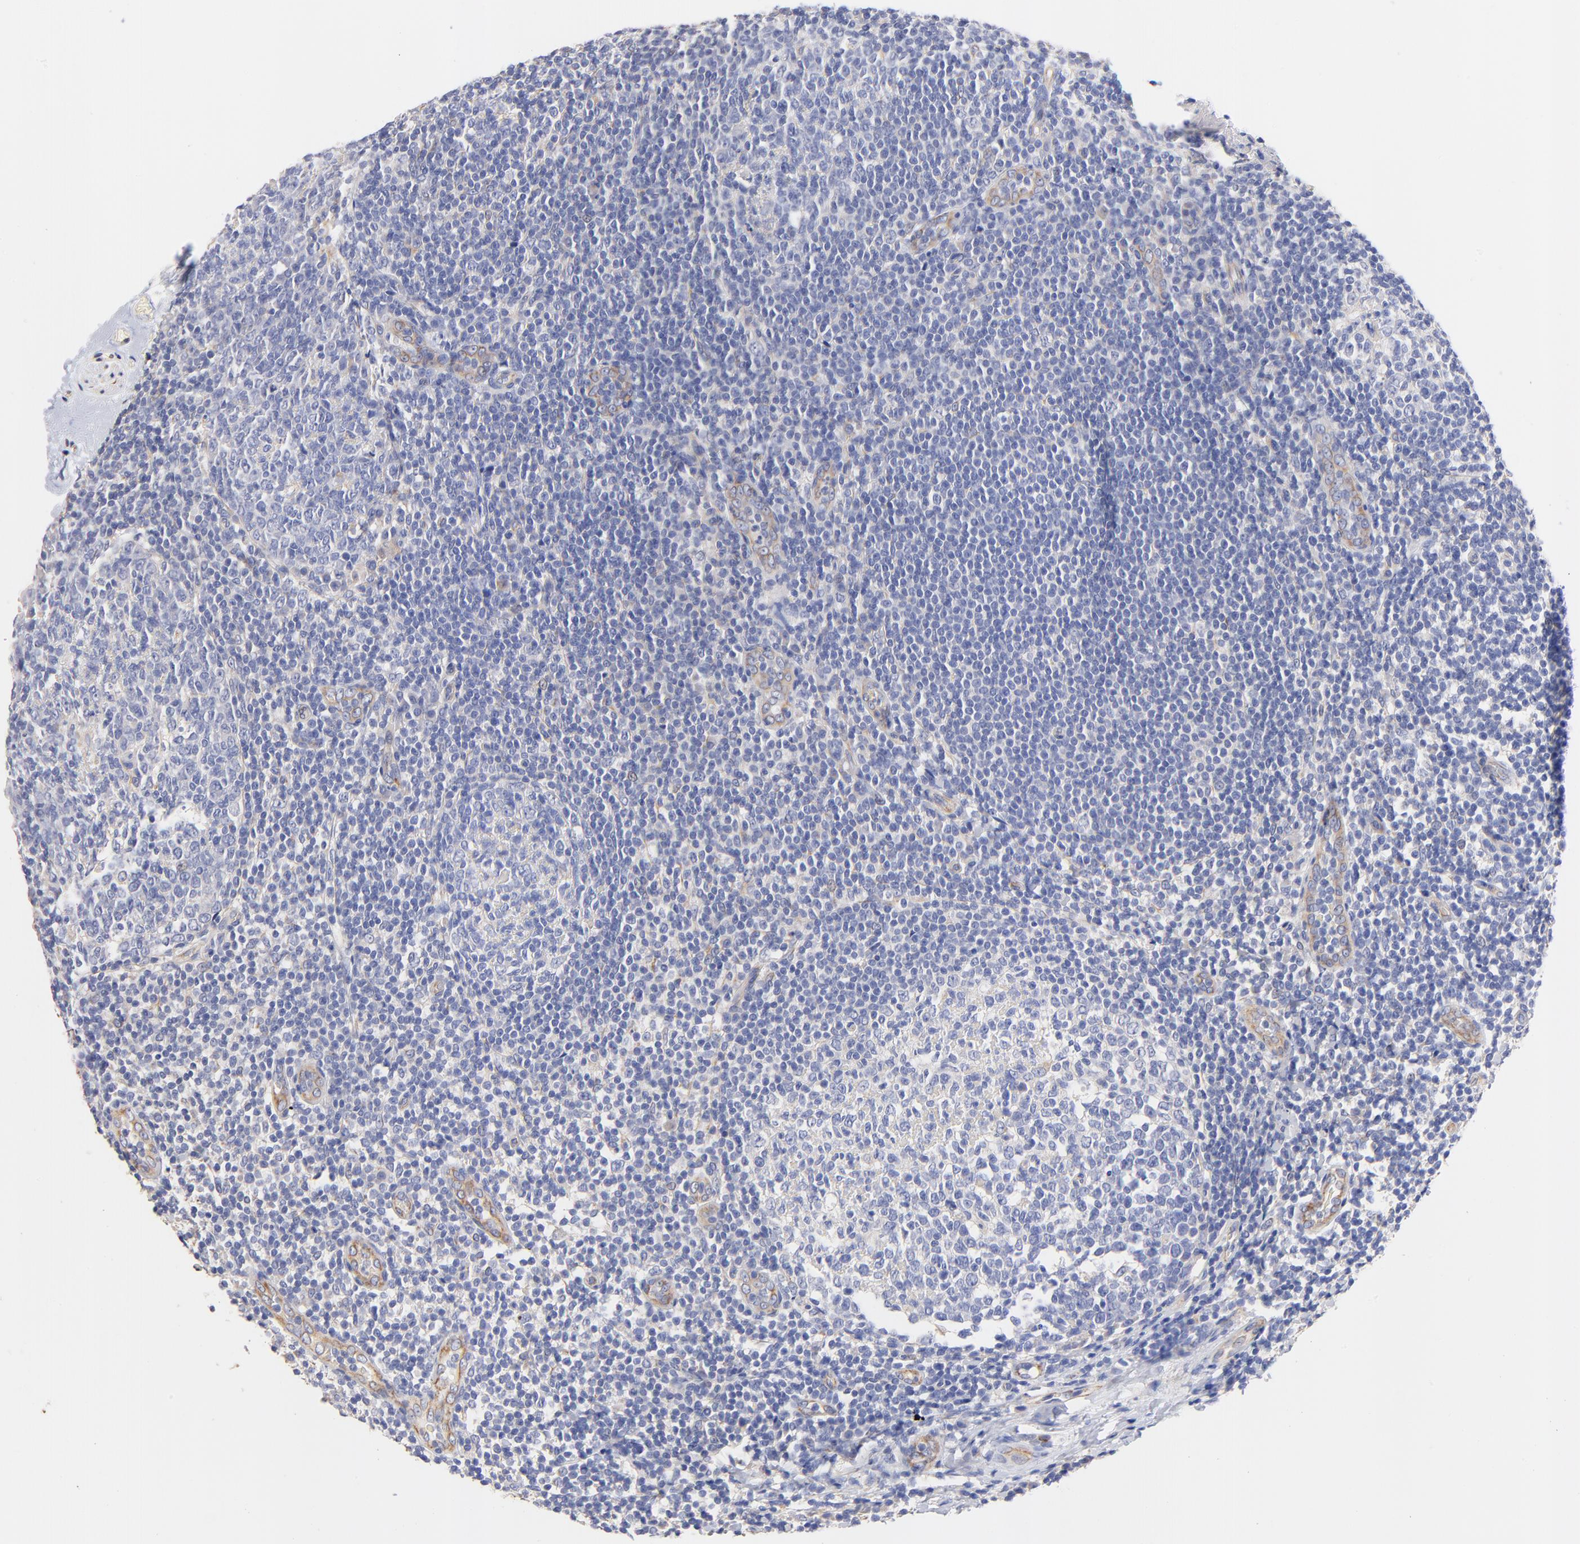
{"staining": {"intensity": "negative", "quantity": "none", "location": "none"}, "tissue": "tonsil", "cell_type": "Germinal center cells", "image_type": "normal", "snomed": [{"axis": "morphology", "description": "Normal tissue, NOS"}, {"axis": "topography", "description": "Tonsil"}], "caption": "Micrograph shows no protein staining in germinal center cells of benign tonsil.", "gene": "HS3ST1", "patient": {"sex": "male", "age": 31}}